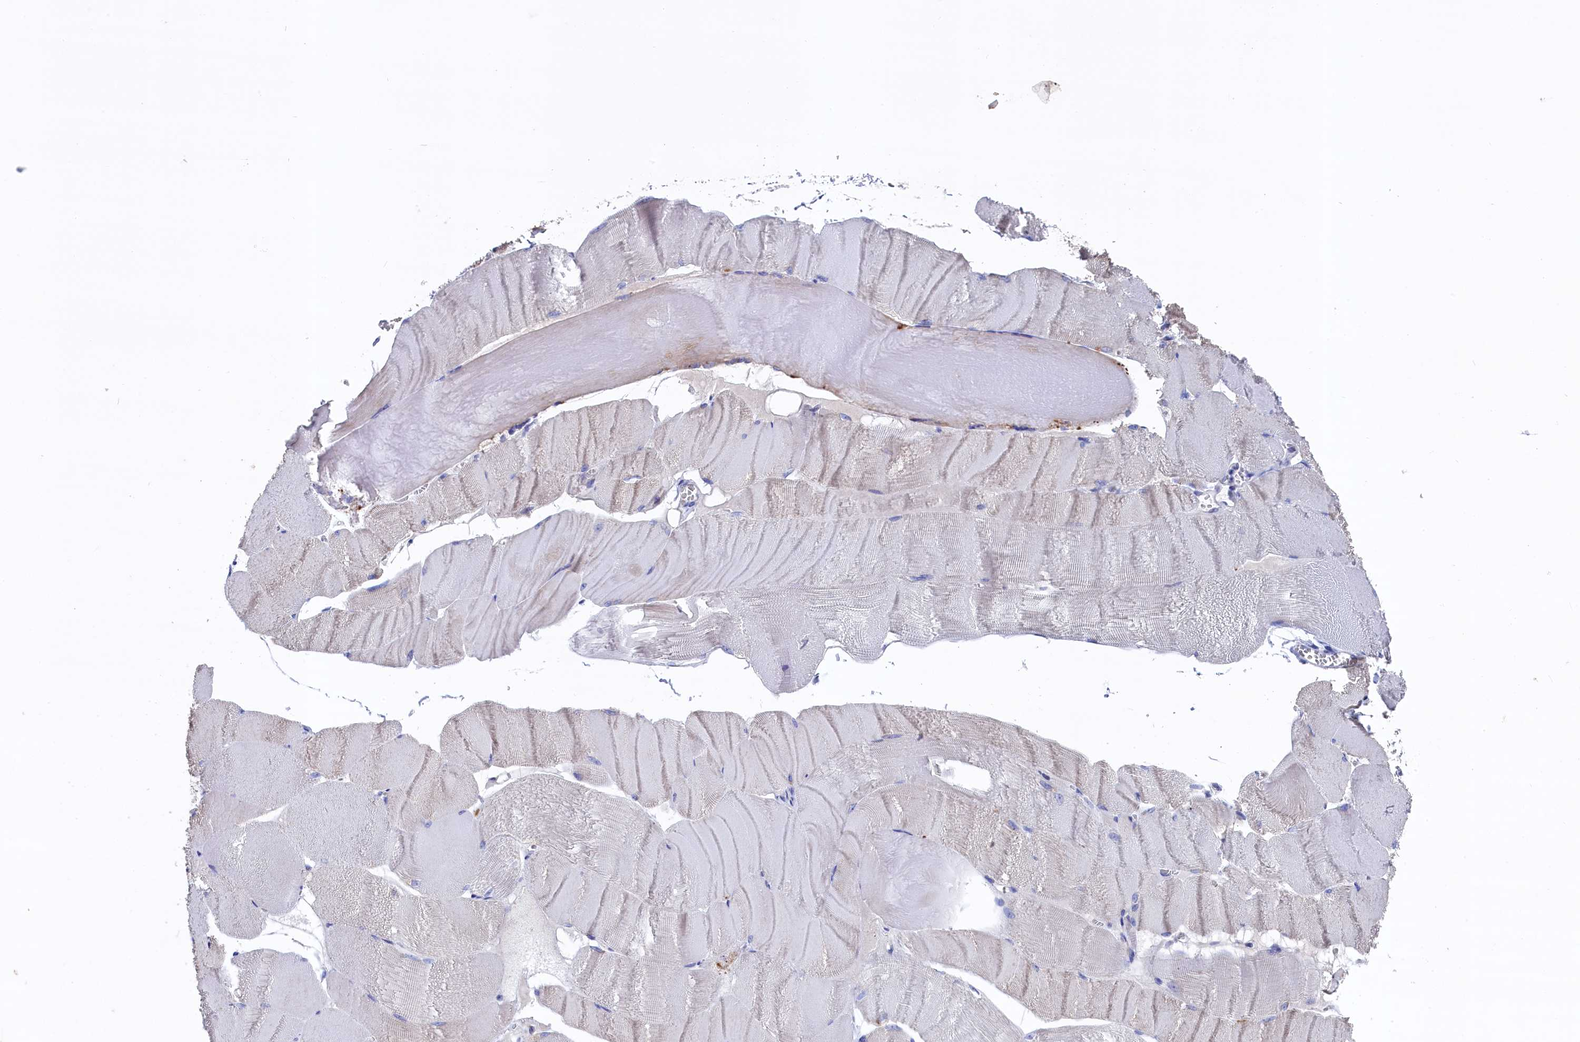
{"staining": {"intensity": "negative", "quantity": "none", "location": "none"}, "tissue": "skeletal muscle", "cell_type": "Myocytes", "image_type": "normal", "snomed": [{"axis": "morphology", "description": "Normal tissue, NOS"}, {"axis": "morphology", "description": "Basal cell carcinoma"}, {"axis": "topography", "description": "Skeletal muscle"}], "caption": "Protein analysis of normal skeletal muscle reveals no significant positivity in myocytes. (Stains: DAB (3,3'-diaminobenzidine) immunohistochemistry (IHC) with hematoxylin counter stain, Microscopy: brightfield microscopy at high magnification).", "gene": "GPR108", "patient": {"sex": "female", "age": 64}}